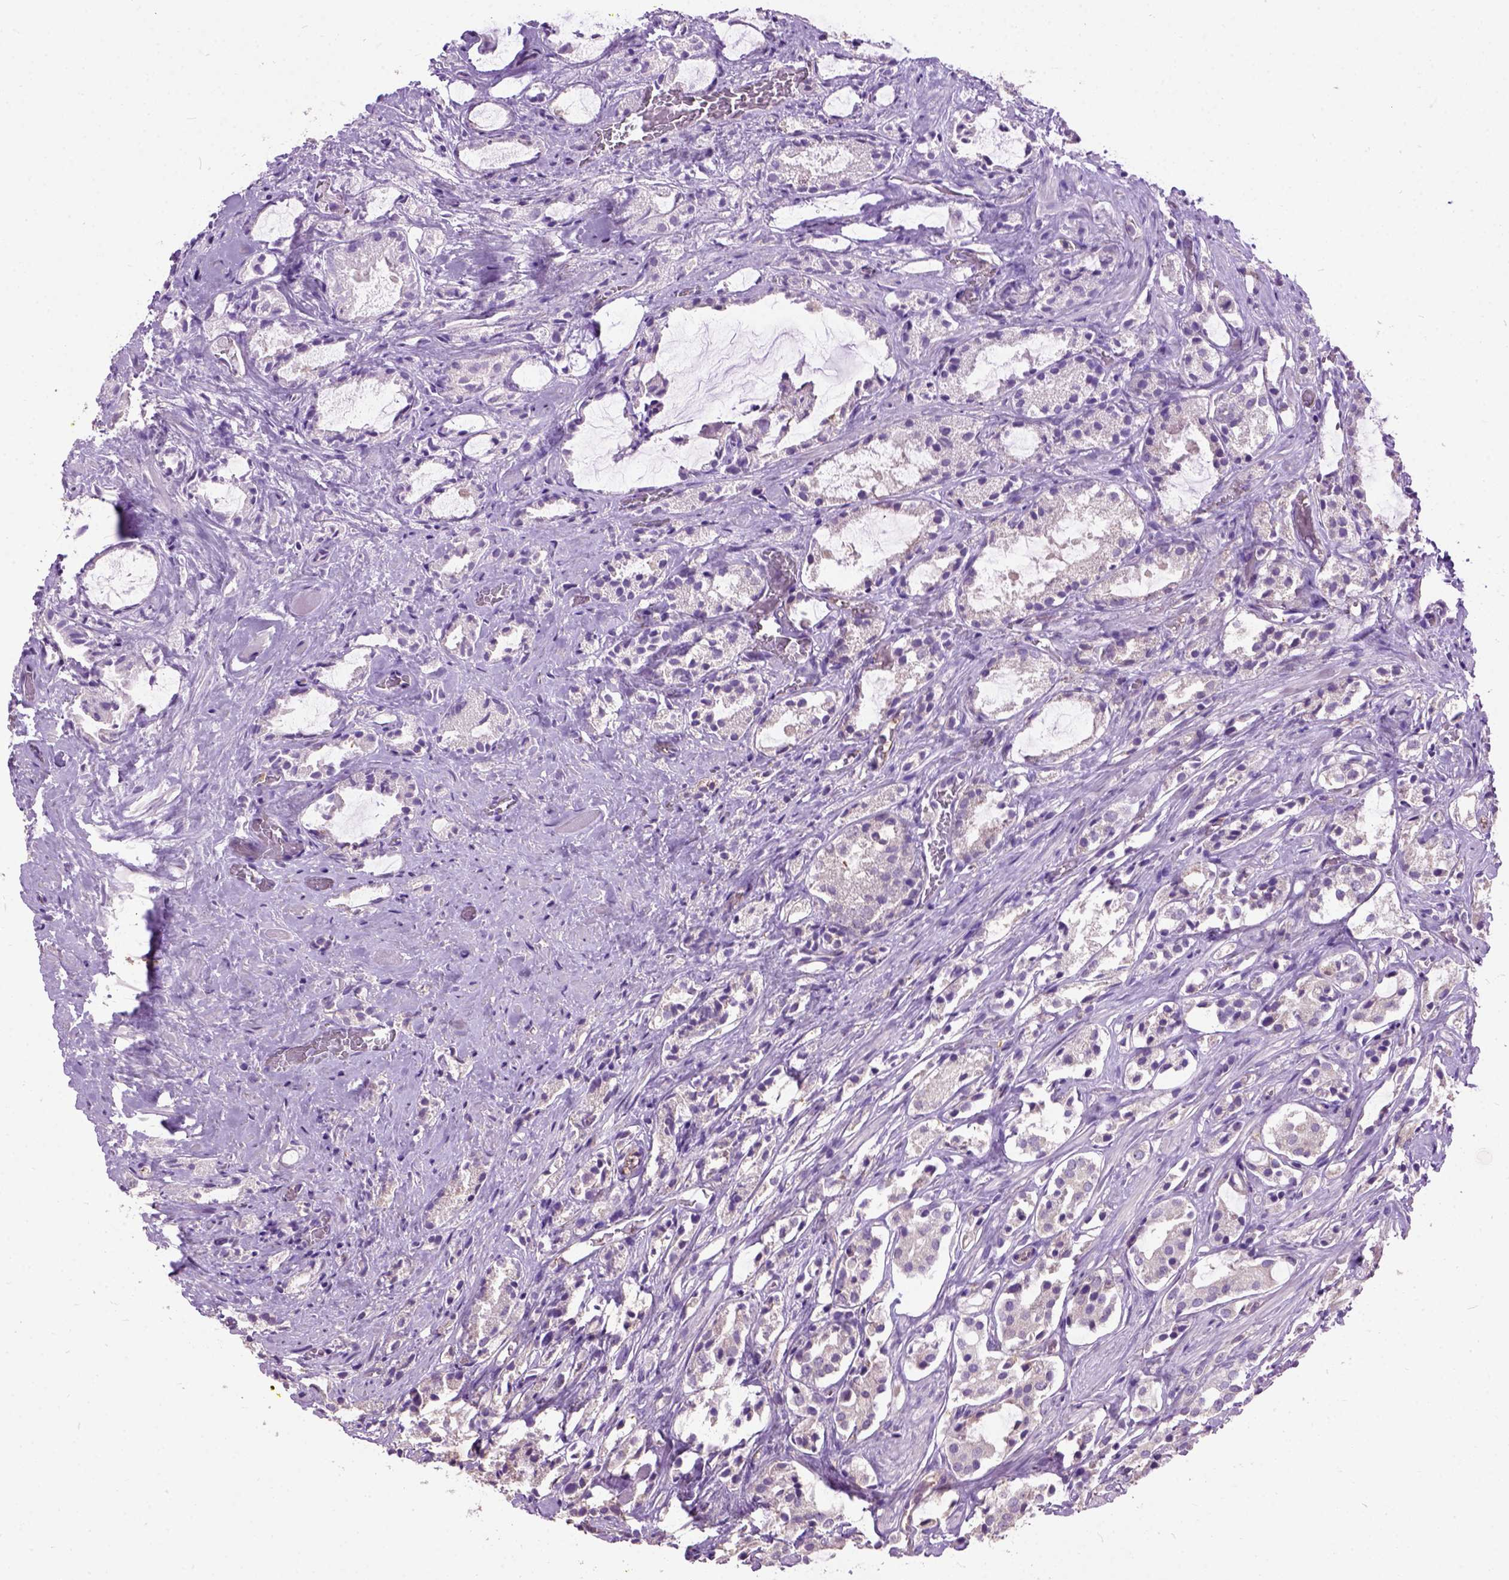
{"staining": {"intensity": "negative", "quantity": "none", "location": "none"}, "tissue": "prostate cancer", "cell_type": "Tumor cells", "image_type": "cancer", "snomed": [{"axis": "morphology", "description": "Adenocarcinoma, NOS"}, {"axis": "topography", "description": "Prostate"}], "caption": "An IHC histopathology image of prostate adenocarcinoma is shown. There is no staining in tumor cells of prostate adenocarcinoma.", "gene": "SEMA4F", "patient": {"sex": "male", "age": 66}}